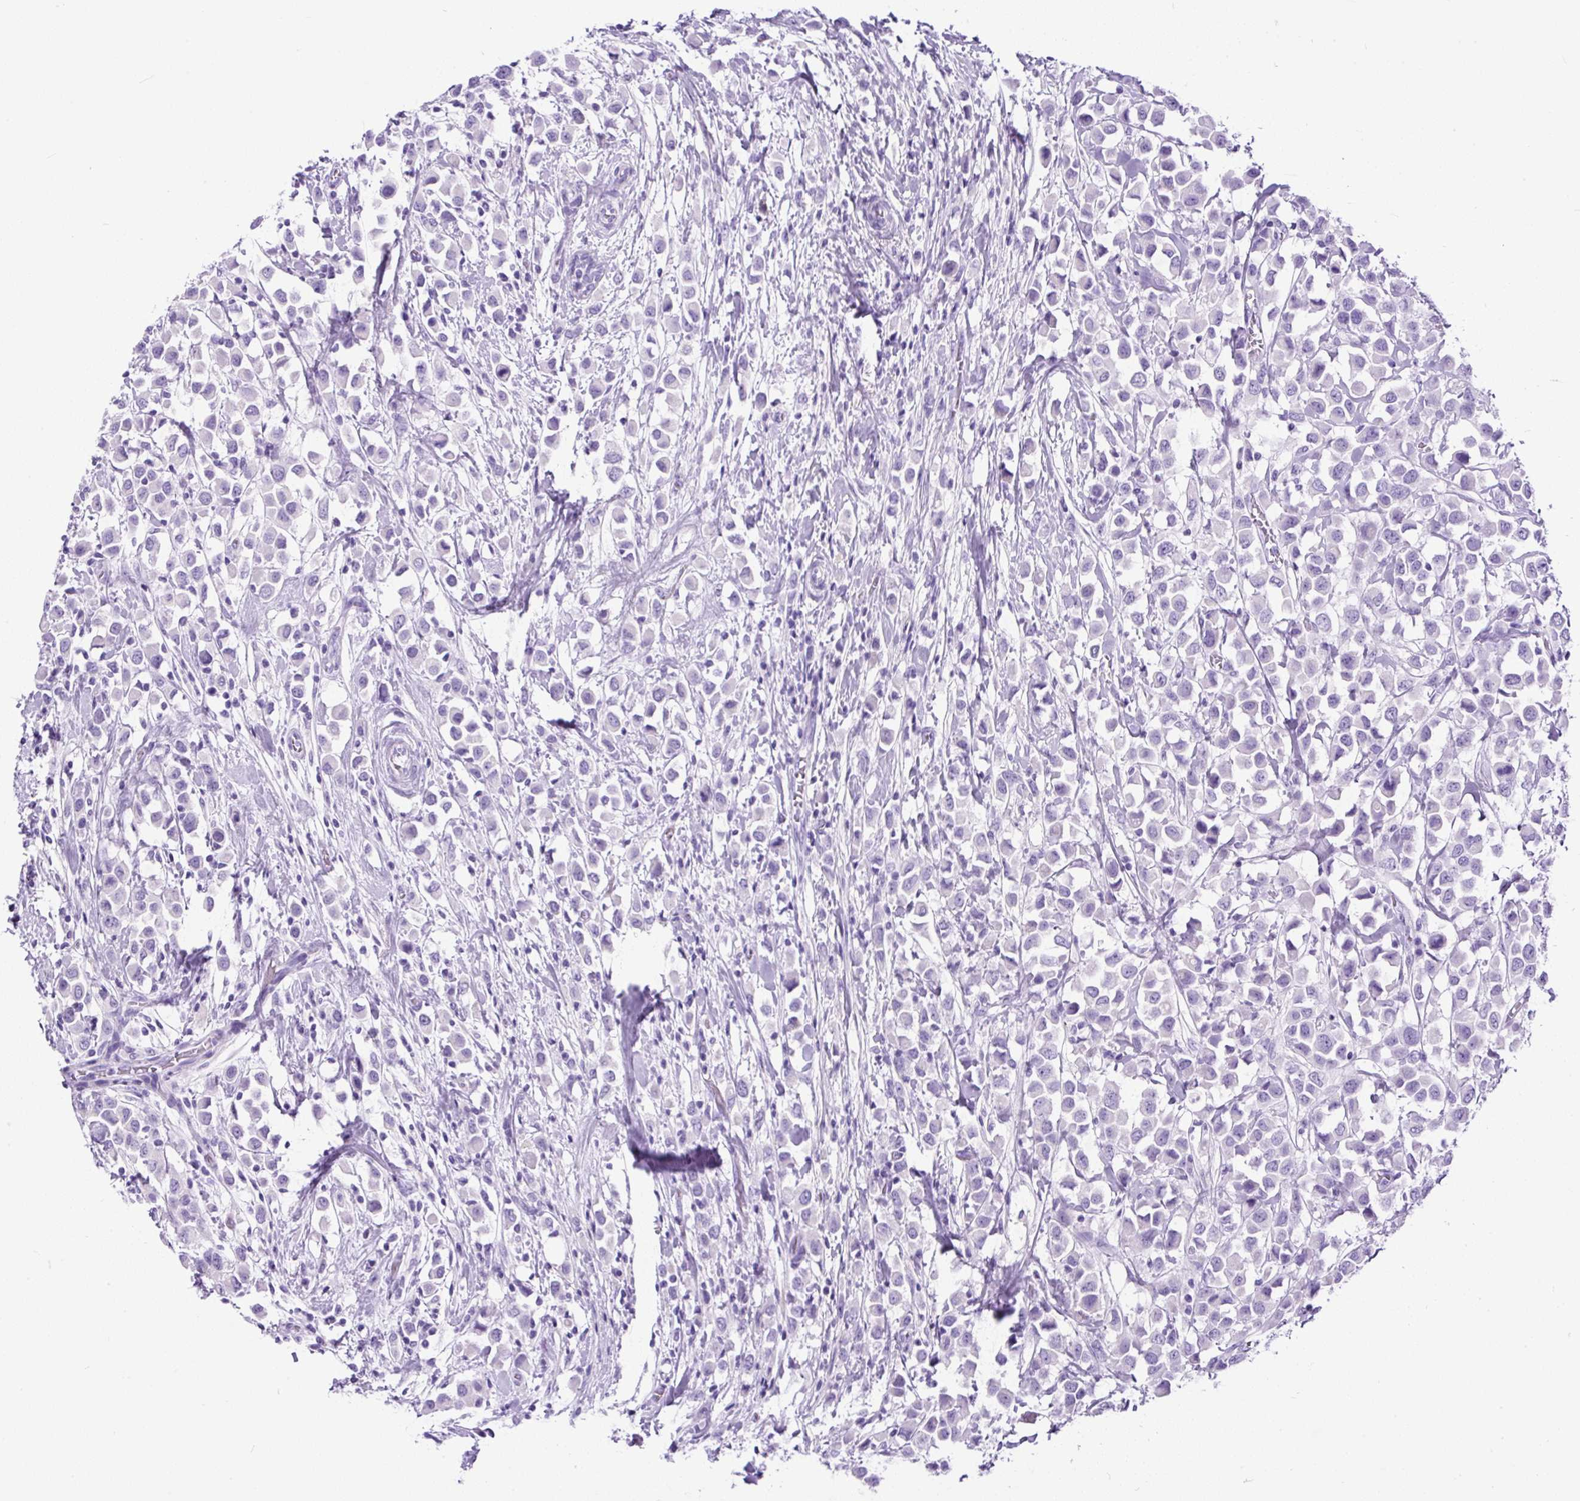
{"staining": {"intensity": "negative", "quantity": "none", "location": "none"}, "tissue": "breast cancer", "cell_type": "Tumor cells", "image_type": "cancer", "snomed": [{"axis": "morphology", "description": "Duct carcinoma"}, {"axis": "topography", "description": "Breast"}], "caption": "The IHC image has no significant expression in tumor cells of breast infiltrating ductal carcinoma tissue.", "gene": "PDIA2", "patient": {"sex": "female", "age": 61}}